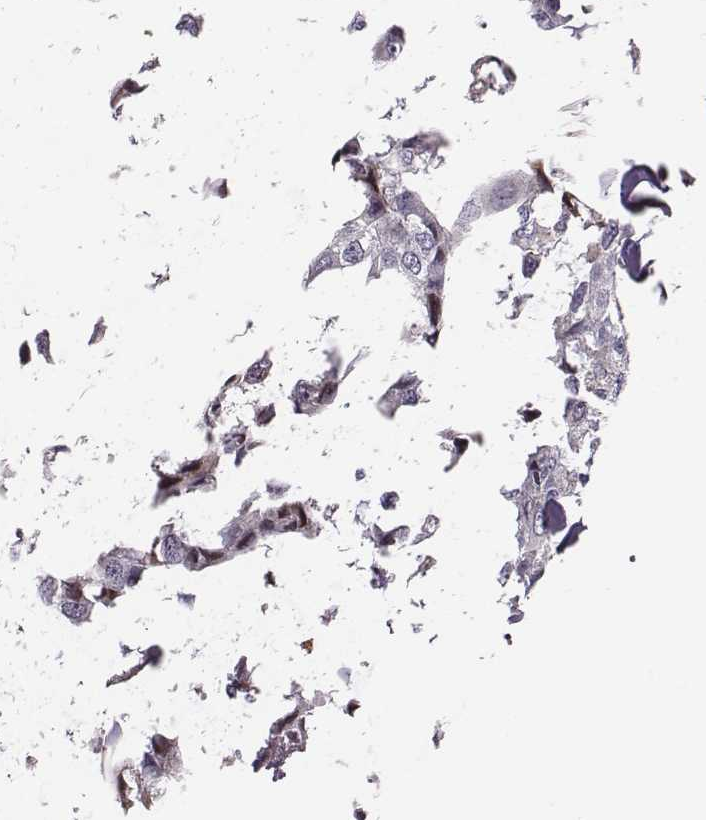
{"staining": {"intensity": "negative", "quantity": "none", "location": "none"}, "tissue": "breast cancer", "cell_type": "Tumor cells", "image_type": "cancer", "snomed": [{"axis": "morphology", "description": "Duct carcinoma"}, {"axis": "topography", "description": "Breast"}], "caption": "Human breast intraductal carcinoma stained for a protein using IHC exhibits no expression in tumor cells.", "gene": "SELENOI", "patient": {"sex": "female", "age": 80}}